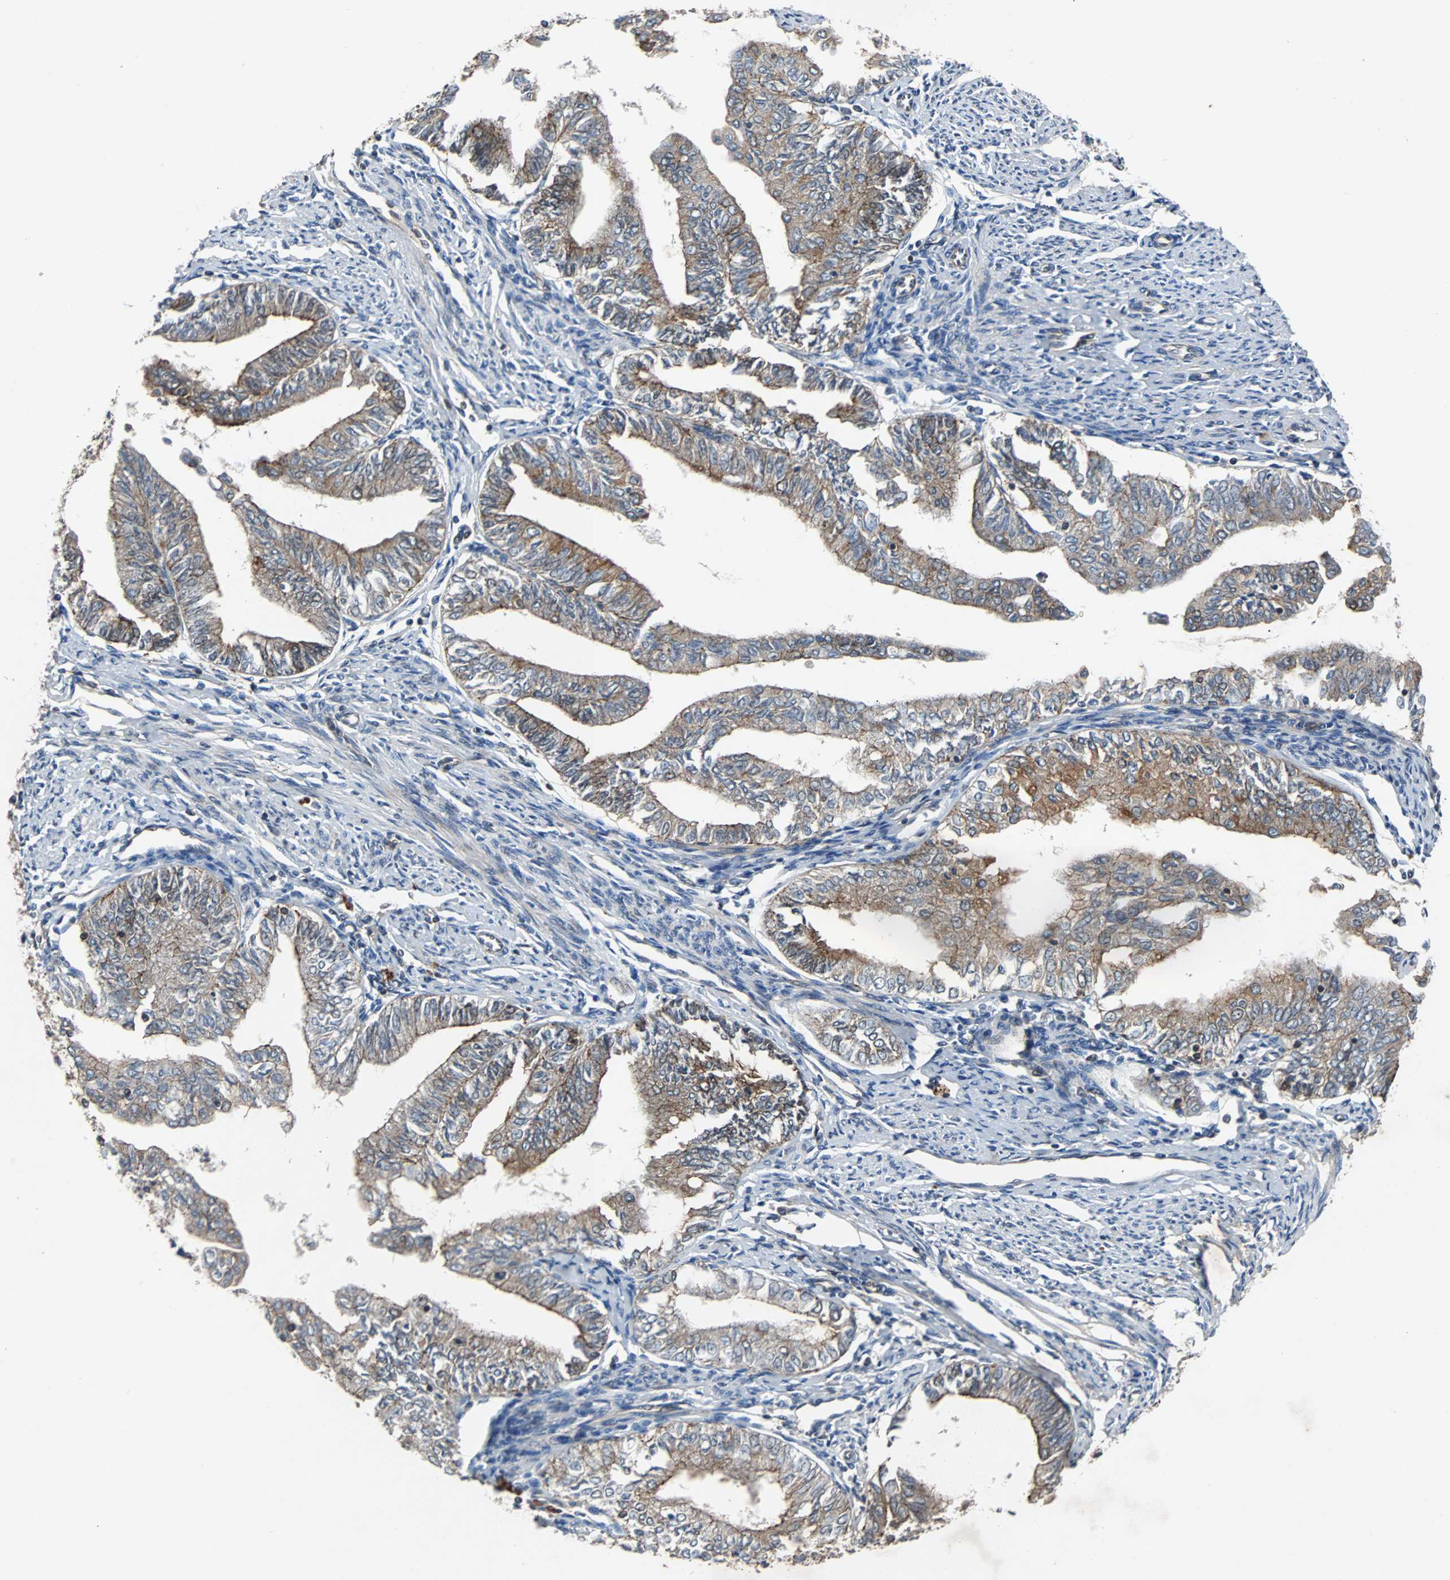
{"staining": {"intensity": "weak", "quantity": ">75%", "location": "cytoplasmic/membranous"}, "tissue": "endometrial cancer", "cell_type": "Tumor cells", "image_type": "cancer", "snomed": [{"axis": "morphology", "description": "Adenocarcinoma, NOS"}, {"axis": "topography", "description": "Endometrium"}], "caption": "An image showing weak cytoplasmic/membranous expression in approximately >75% of tumor cells in endometrial adenocarcinoma, as visualized by brown immunohistochemical staining.", "gene": "LSR", "patient": {"sex": "female", "age": 66}}